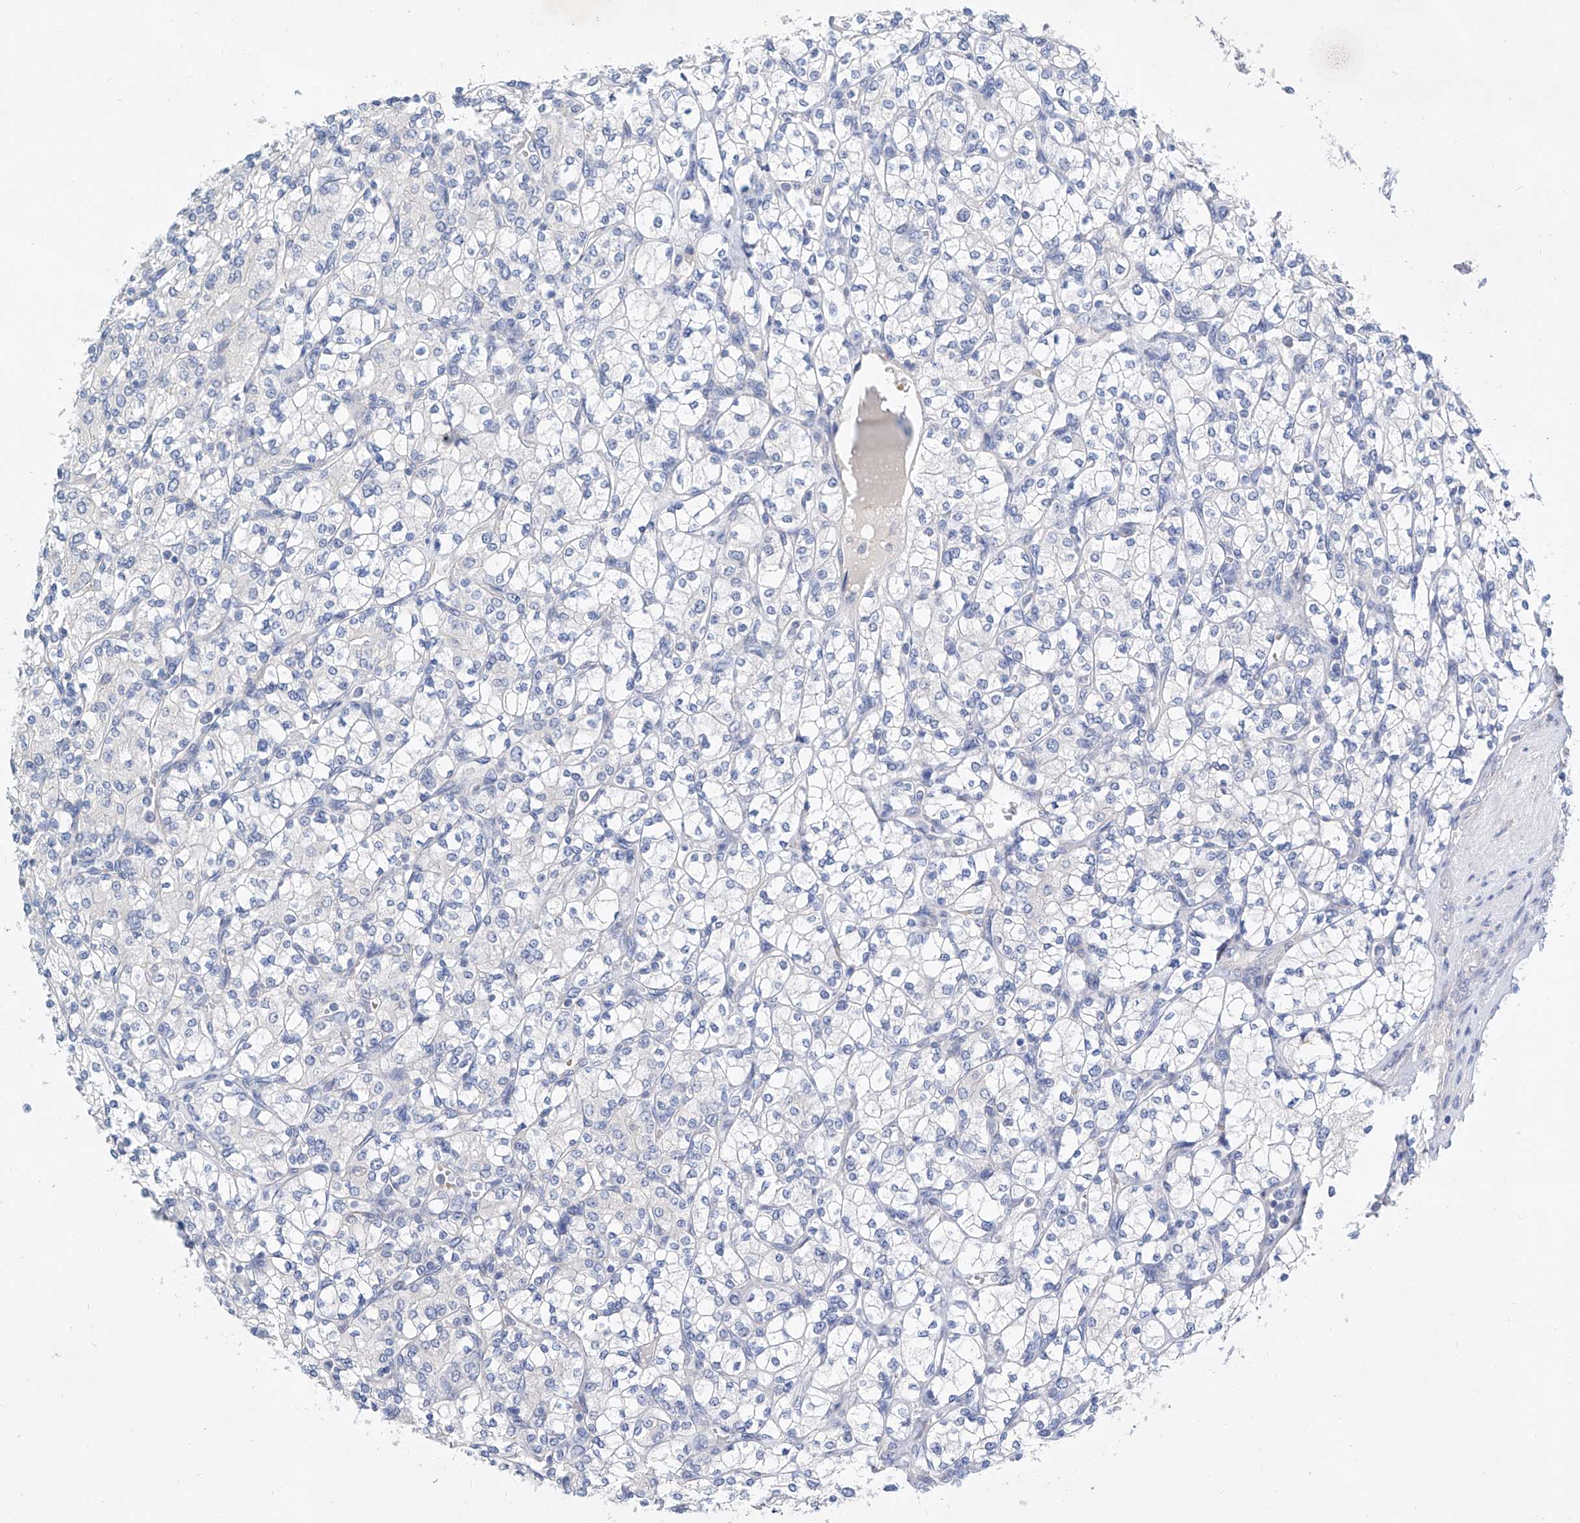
{"staining": {"intensity": "negative", "quantity": "none", "location": "none"}, "tissue": "renal cancer", "cell_type": "Tumor cells", "image_type": "cancer", "snomed": [{"axis": "morphology", "description": "Adenocarcinoma, NOS"}, {"axis": "topography", "description": "Kidney"}], "caption": "This is a photomicrograph of IHC staining of renal cancer (adenocarcinoma), which shows no expression in tumor cells. The staining was performed using DAB (3,3'-diaminobenzidine) to visualize the protein expression in brown, while the nuclei were stained in blue with hematoxylin (Magnification: 20x).", "gene": "BPTF", "patient": {"sex": "male", "age": 77}}